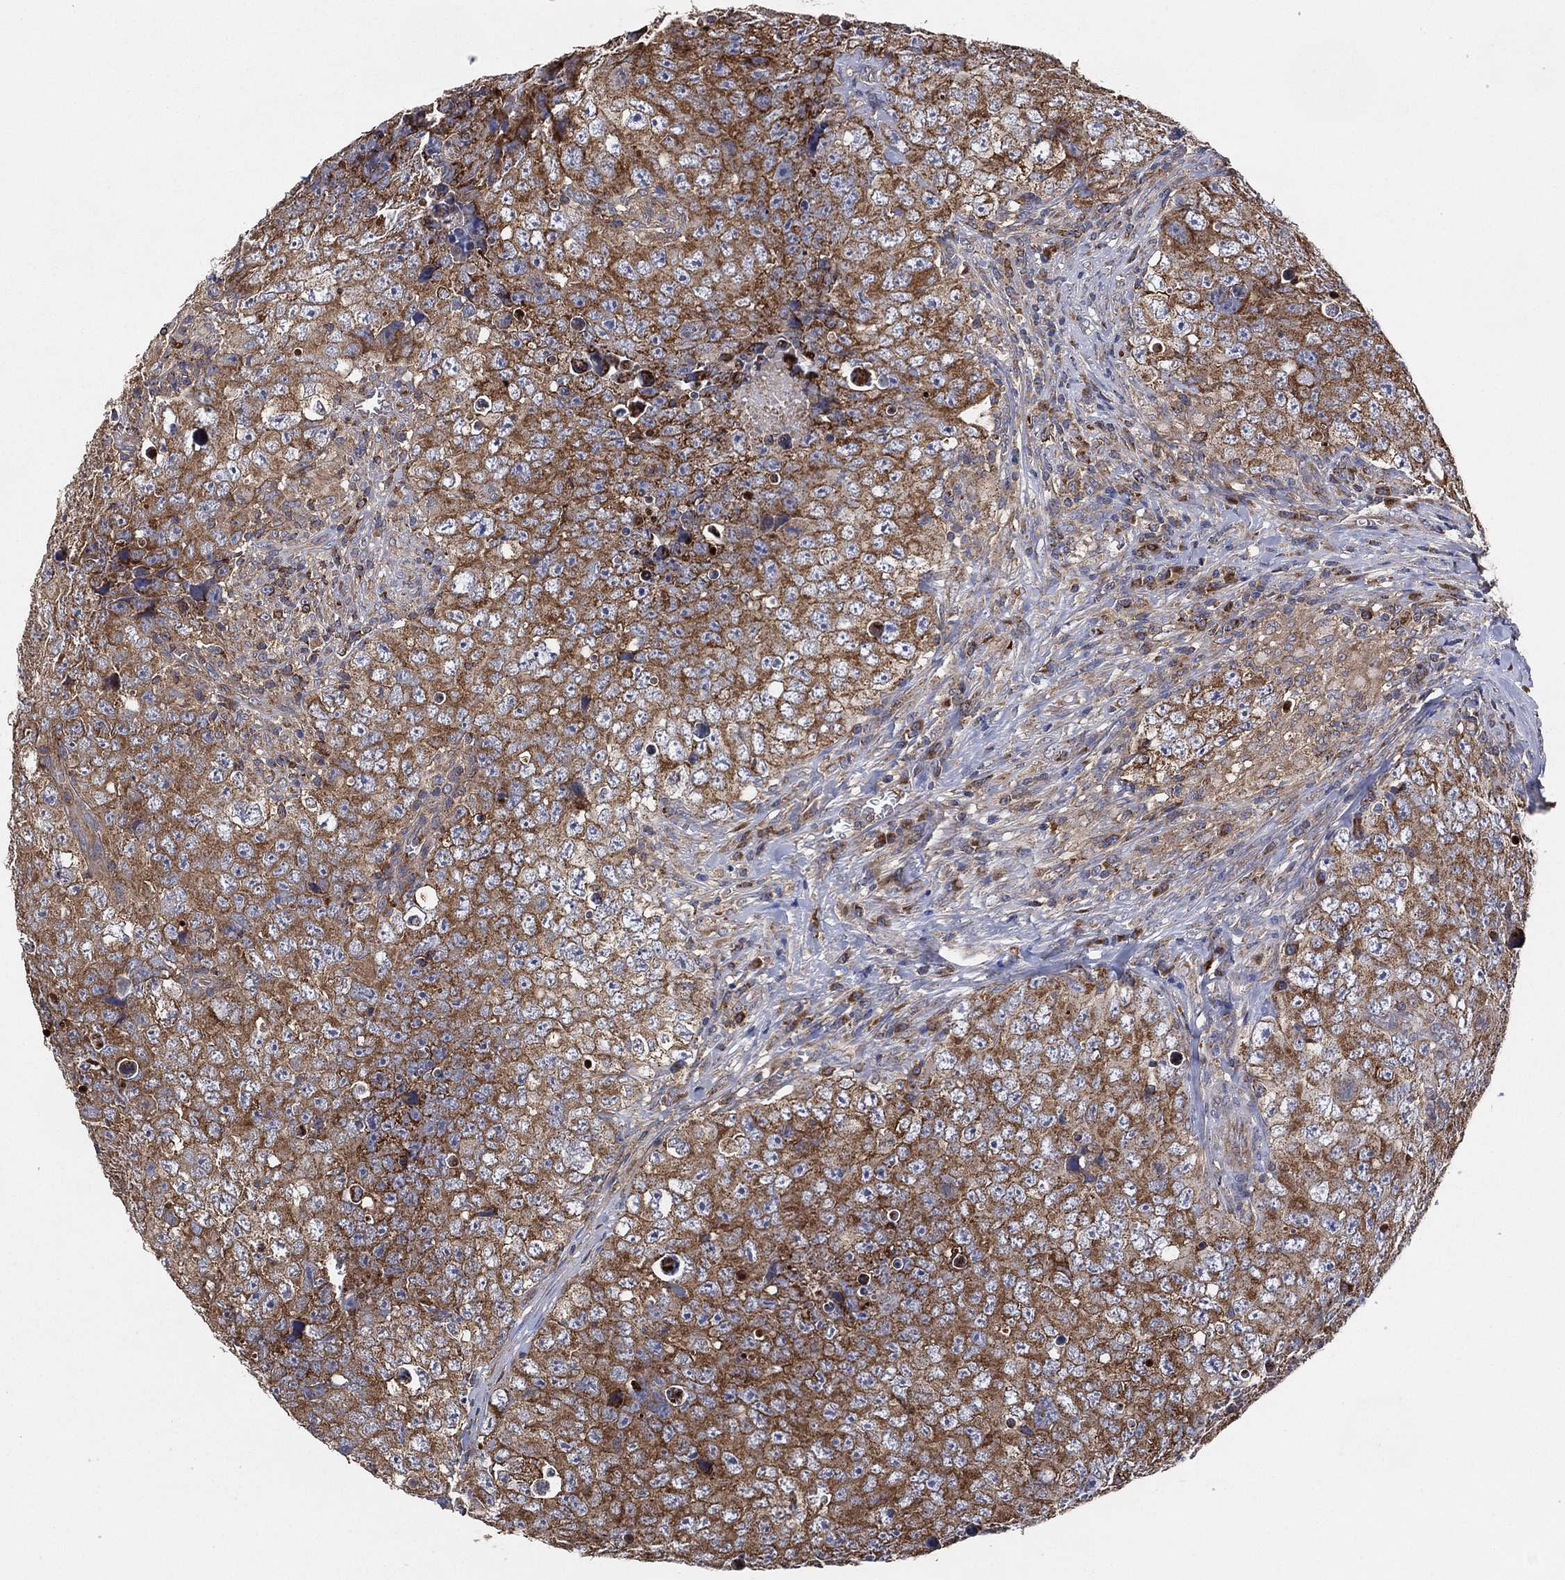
{"staining": {"intensity": "moderate", "quantity": "25%-75%", "location": "cytoplasmic/membranous"}, "tissue": "testis cancer", "cell_type": "Tumor cells", "image_type": "cancer", "snomed": [{"axis": "morphology", "description": "Seminoma, NOS"}, {"axis": "topography", "description": "Testis"}], "caption": "Moderate cytoplasmic/membranous expression for a protein is appreciated in approximately 25%-75% of tumor cells of testis seminoma using immunohistochemistry.", "gene": "LIMD1", "patient": {"sex": "male", "age": 34}}